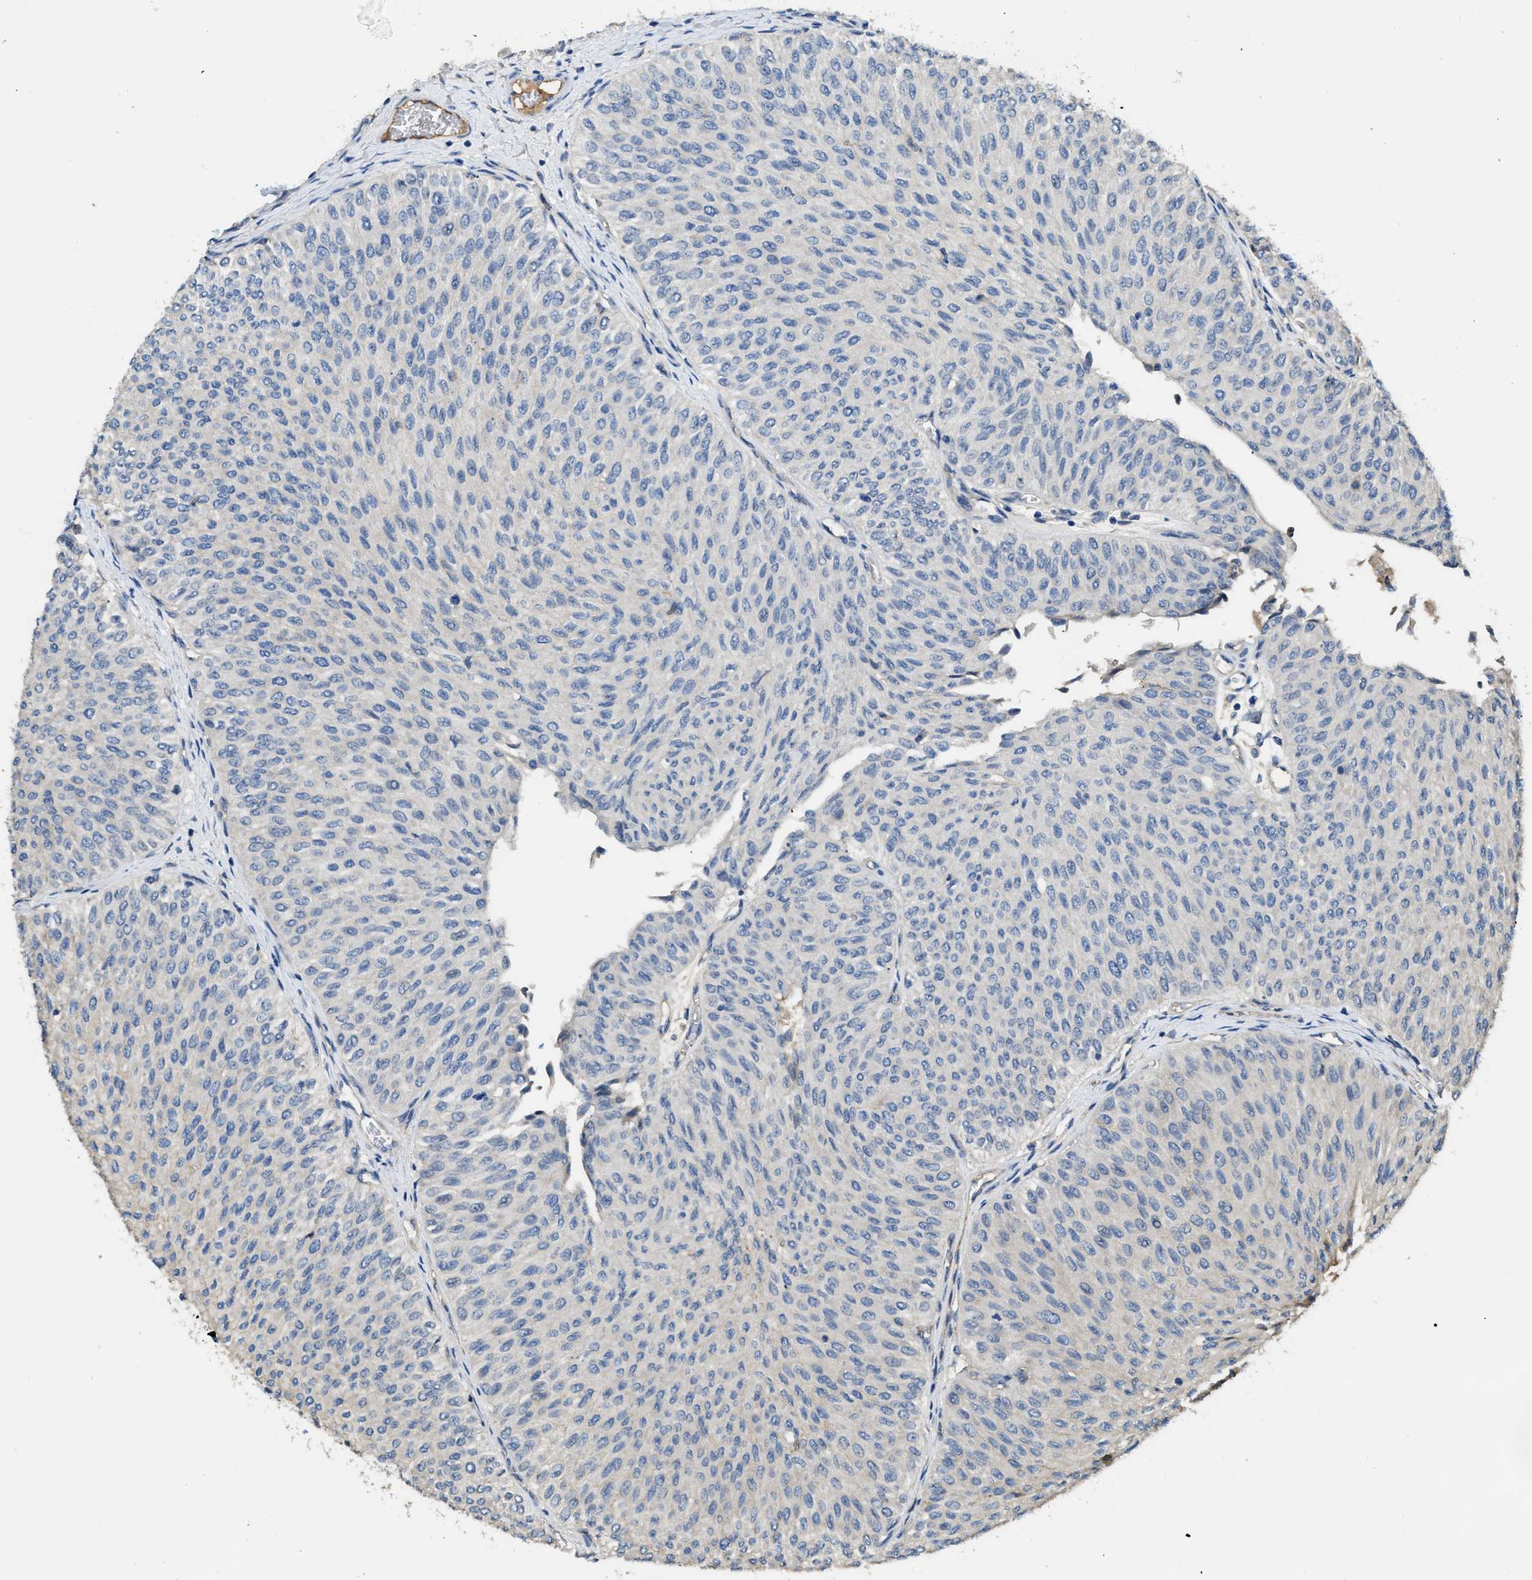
{"staining": {"intensity": "negative", "quantity": "none", "location": "none"}, "tissue": "urothelial cancer", "cell_type": "Tumor cells", "image_type": "cancer", "snomed": [{"axis": "morphology", "description": "Urothelial carcinoma, Low grade"}, {"axis": "topography", "description": "Urinary bladder"}], "caption": "This is a histopathology image of immunohistochemistry staining of urothelial cancer, which shows no staining in tumor cells.", "gene": "RIPK2", "patient": {"sex": "male", "age": 78}}